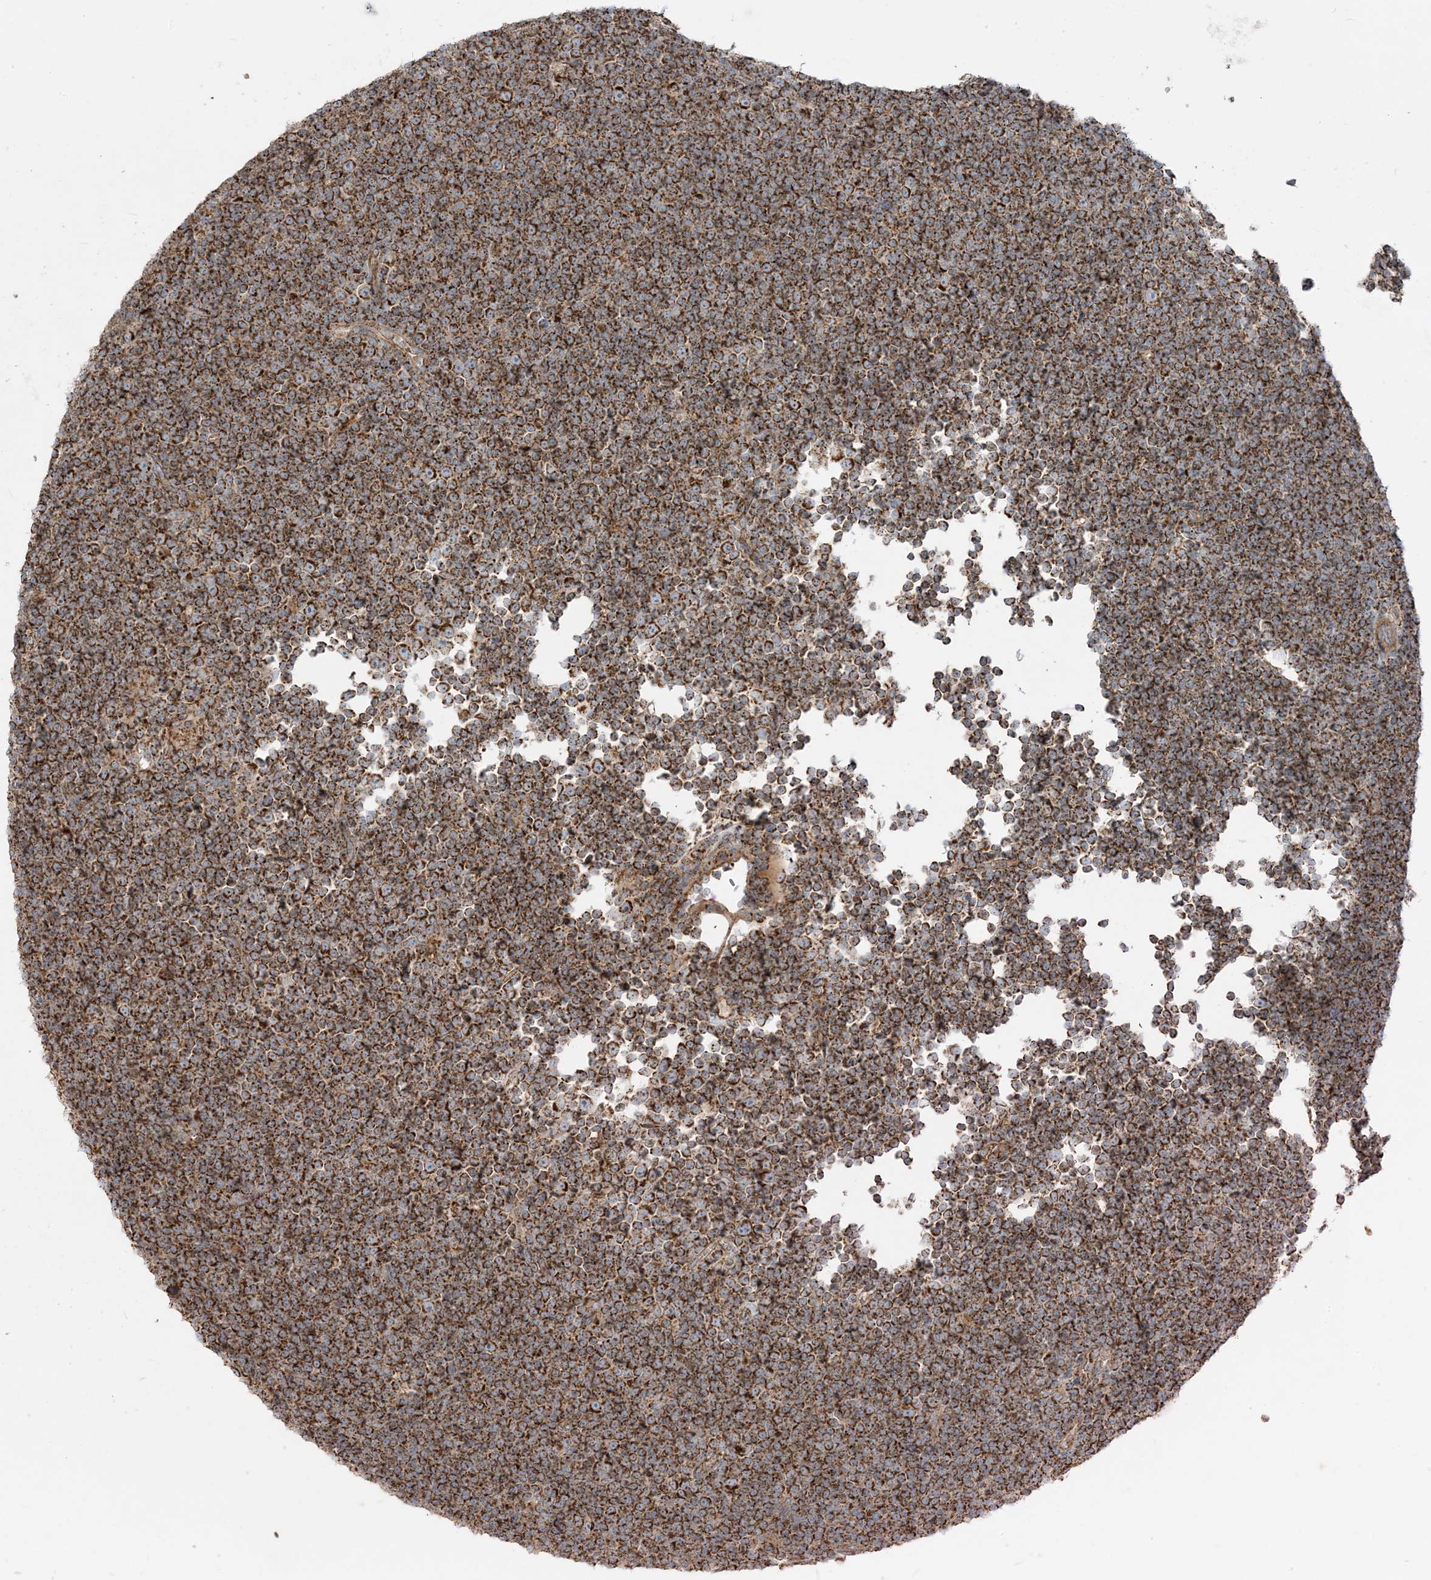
{"staining": {"intensity": "strong", "quantity": ">75%", "location": "cytoplasmic/membranous"}, "tissue": "lymphoma", "cell_type": "Tumor cells", "image_type": "cancer", "snomed": [{"axis": "morphology", "description": "Malignant lymphoma, non-Hodgkin's type, Low grade"}, {"axis": "topography", "description": "Lymph node"}], "caption": "This is an image of immunohistochemistry staining of lymphoma, which shows strong expression in the cytoplasmic/membranous of tumor cells.", "gene": "AARS2", "patient": {"sex": "female", "age": 67}}